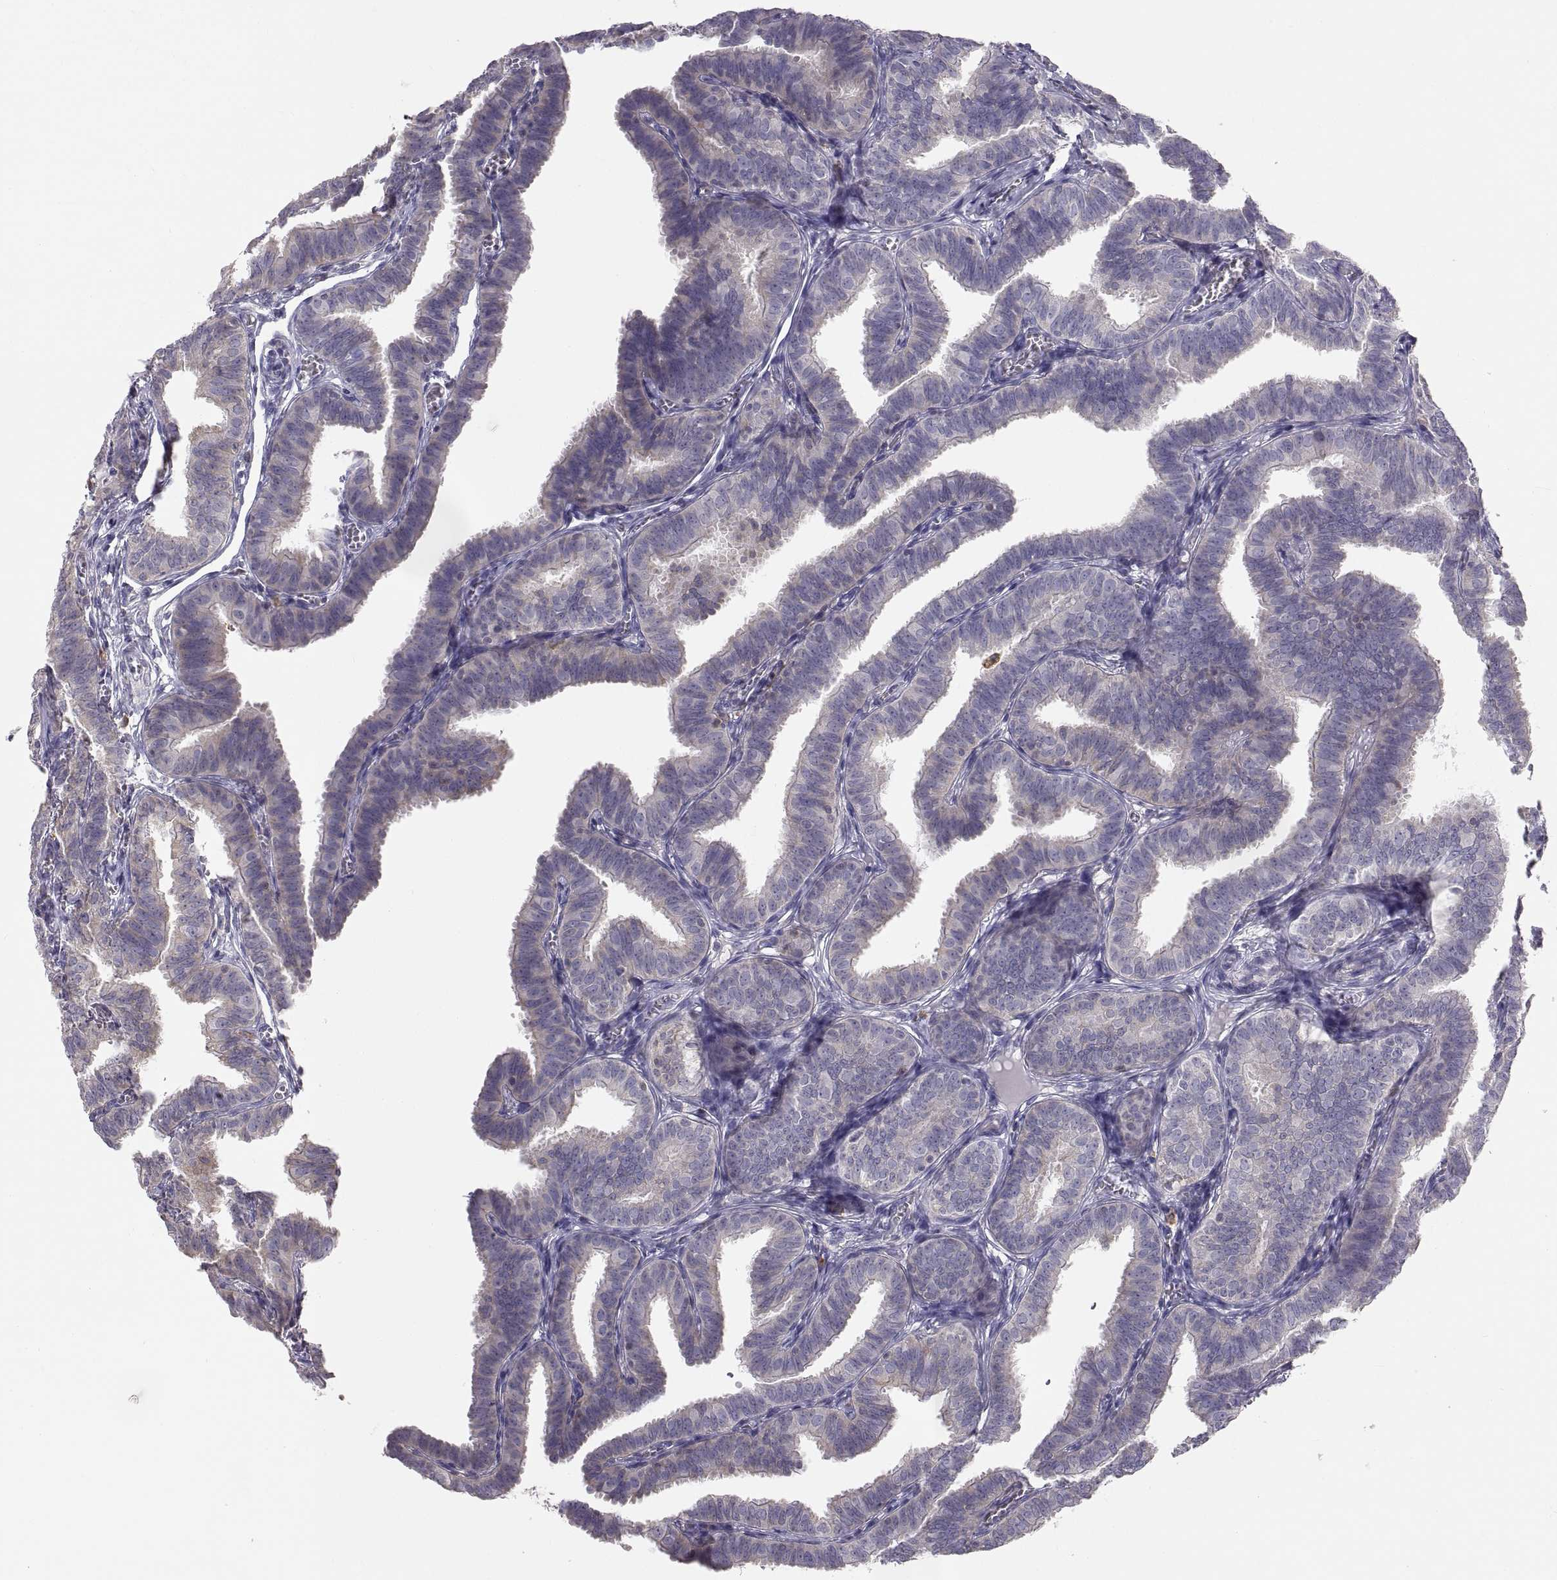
{"staining": {"intensity": "negative", "quantity": "none", "location": "none"}, "tissue": "fallopian tube", "cell_type": "Glandular cells", "image_type": "normal", "snomed": [{"axis": "morphology", "description": "Normal tissue, NOS"}, {"axis": "topography", "description": "Fallopian tube"}], "caption": "Photomicrograph shows no protein staining in glandular cells of normal fallopian tube. The staining was performed using DAB (3,3'-diaminobenzidine) to visualize the protein expression in brown, while the nuclei were stained in blue with hematoxylin (Magnification: 20x).", "gene": "ERO1A", "patient": {"sex": "female", "age": 25}}